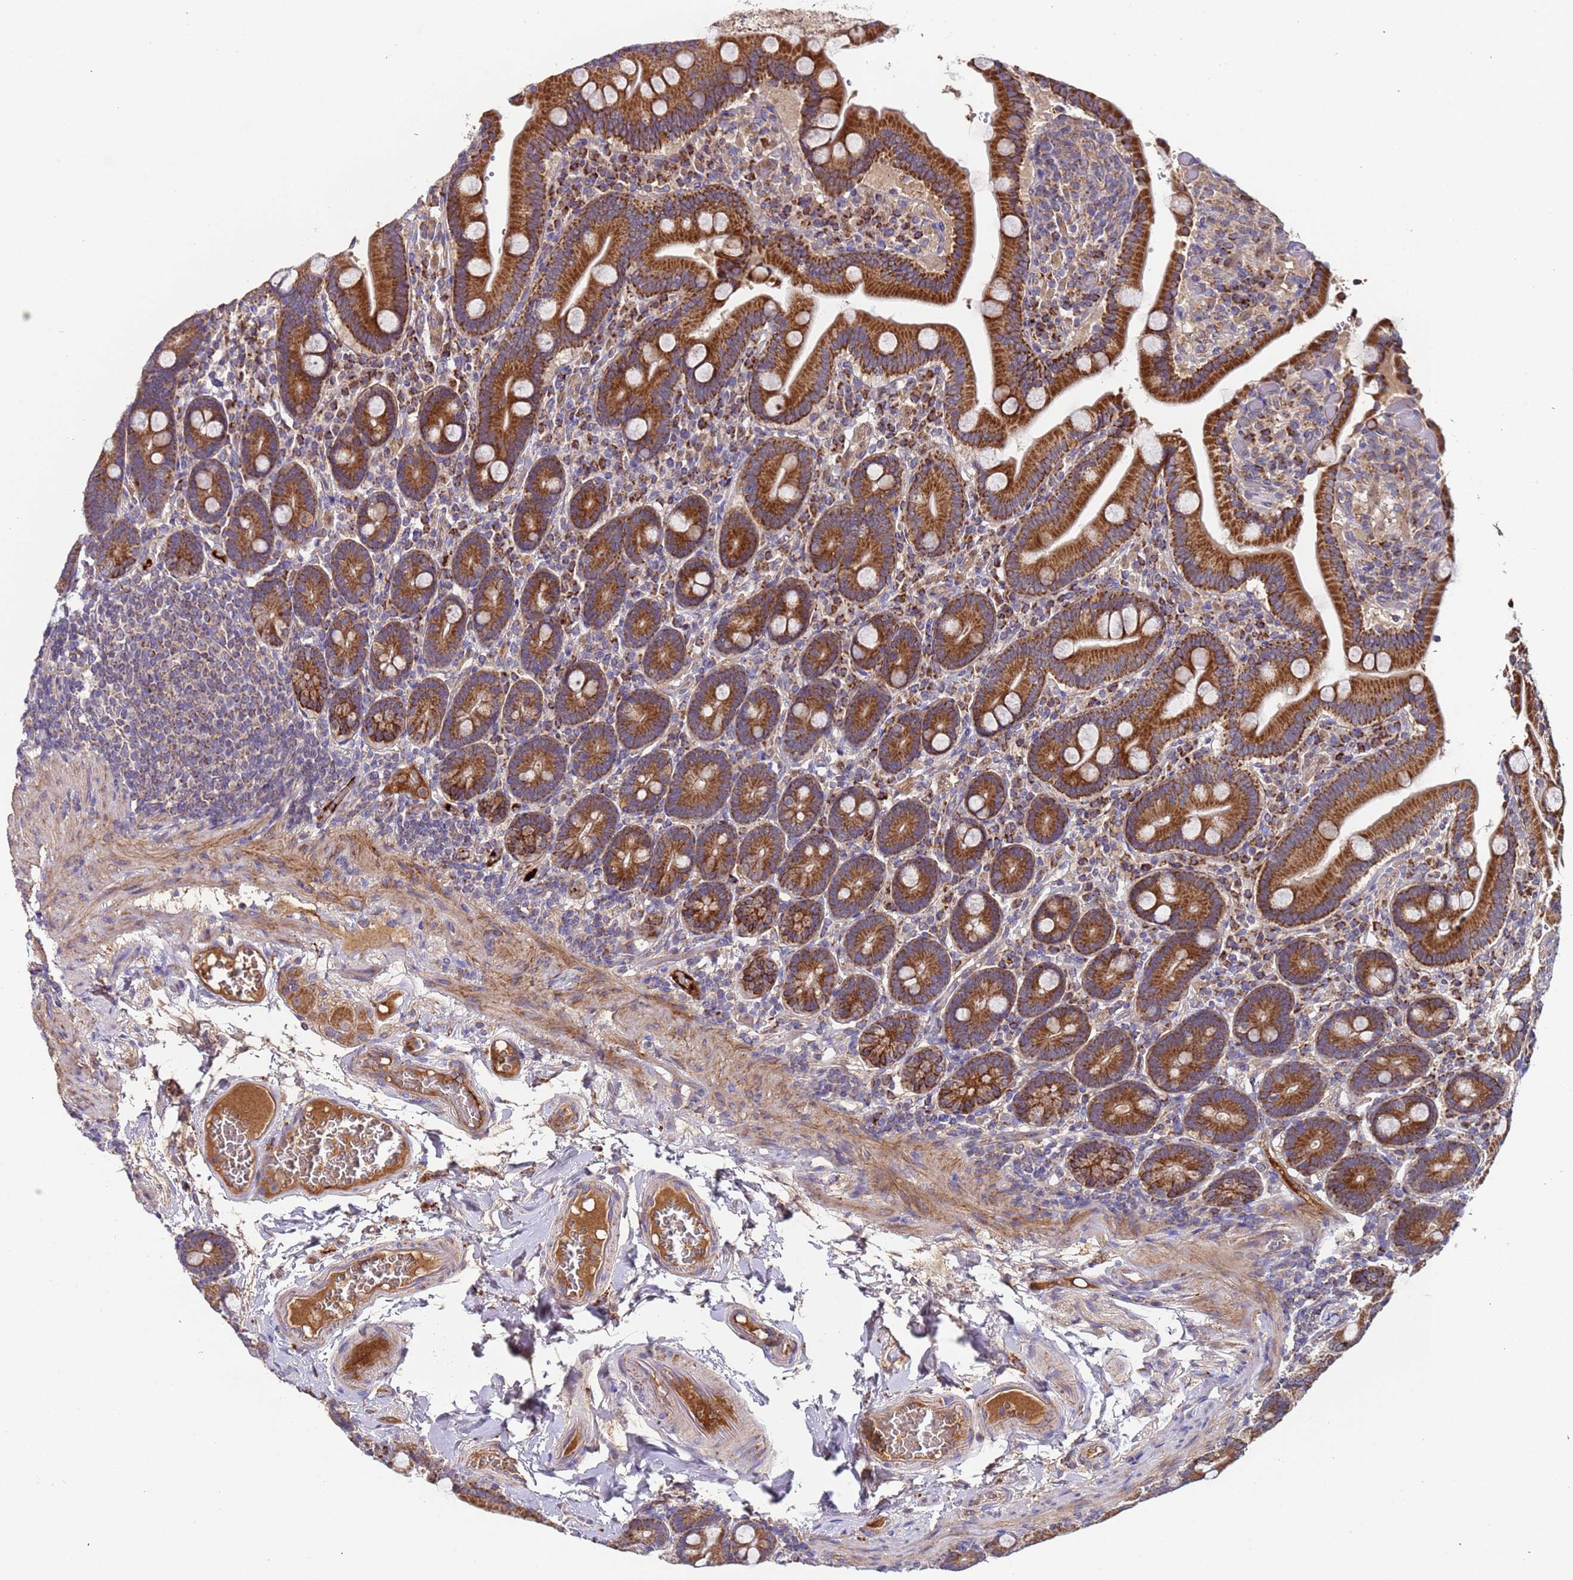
{"staining": {"intensity": "strong", "quantity": ">75%", "location": "cytoplasmic/membranous"}, "tissue": "duodenum", "cell_type": "Glandular cells", "image_type": "normal", "snomed": [{"axis": "morphology", "description": "Normal tissue, NOS"}, {"axis": "topography", "description": "Duodenum"}], "caption": "Glandular cells display high levels of strong cytoplasmic/membranous expression in about >75% of cells in normal human duodenum. (Stains: DAB (3,3'-diaminobenzidine) in brown, nuclei in blue, Microscopy: brightfield microscopy at high magnification).", "gene": "TMEM126A", "patient": {"sex": "female", "age": 62}}